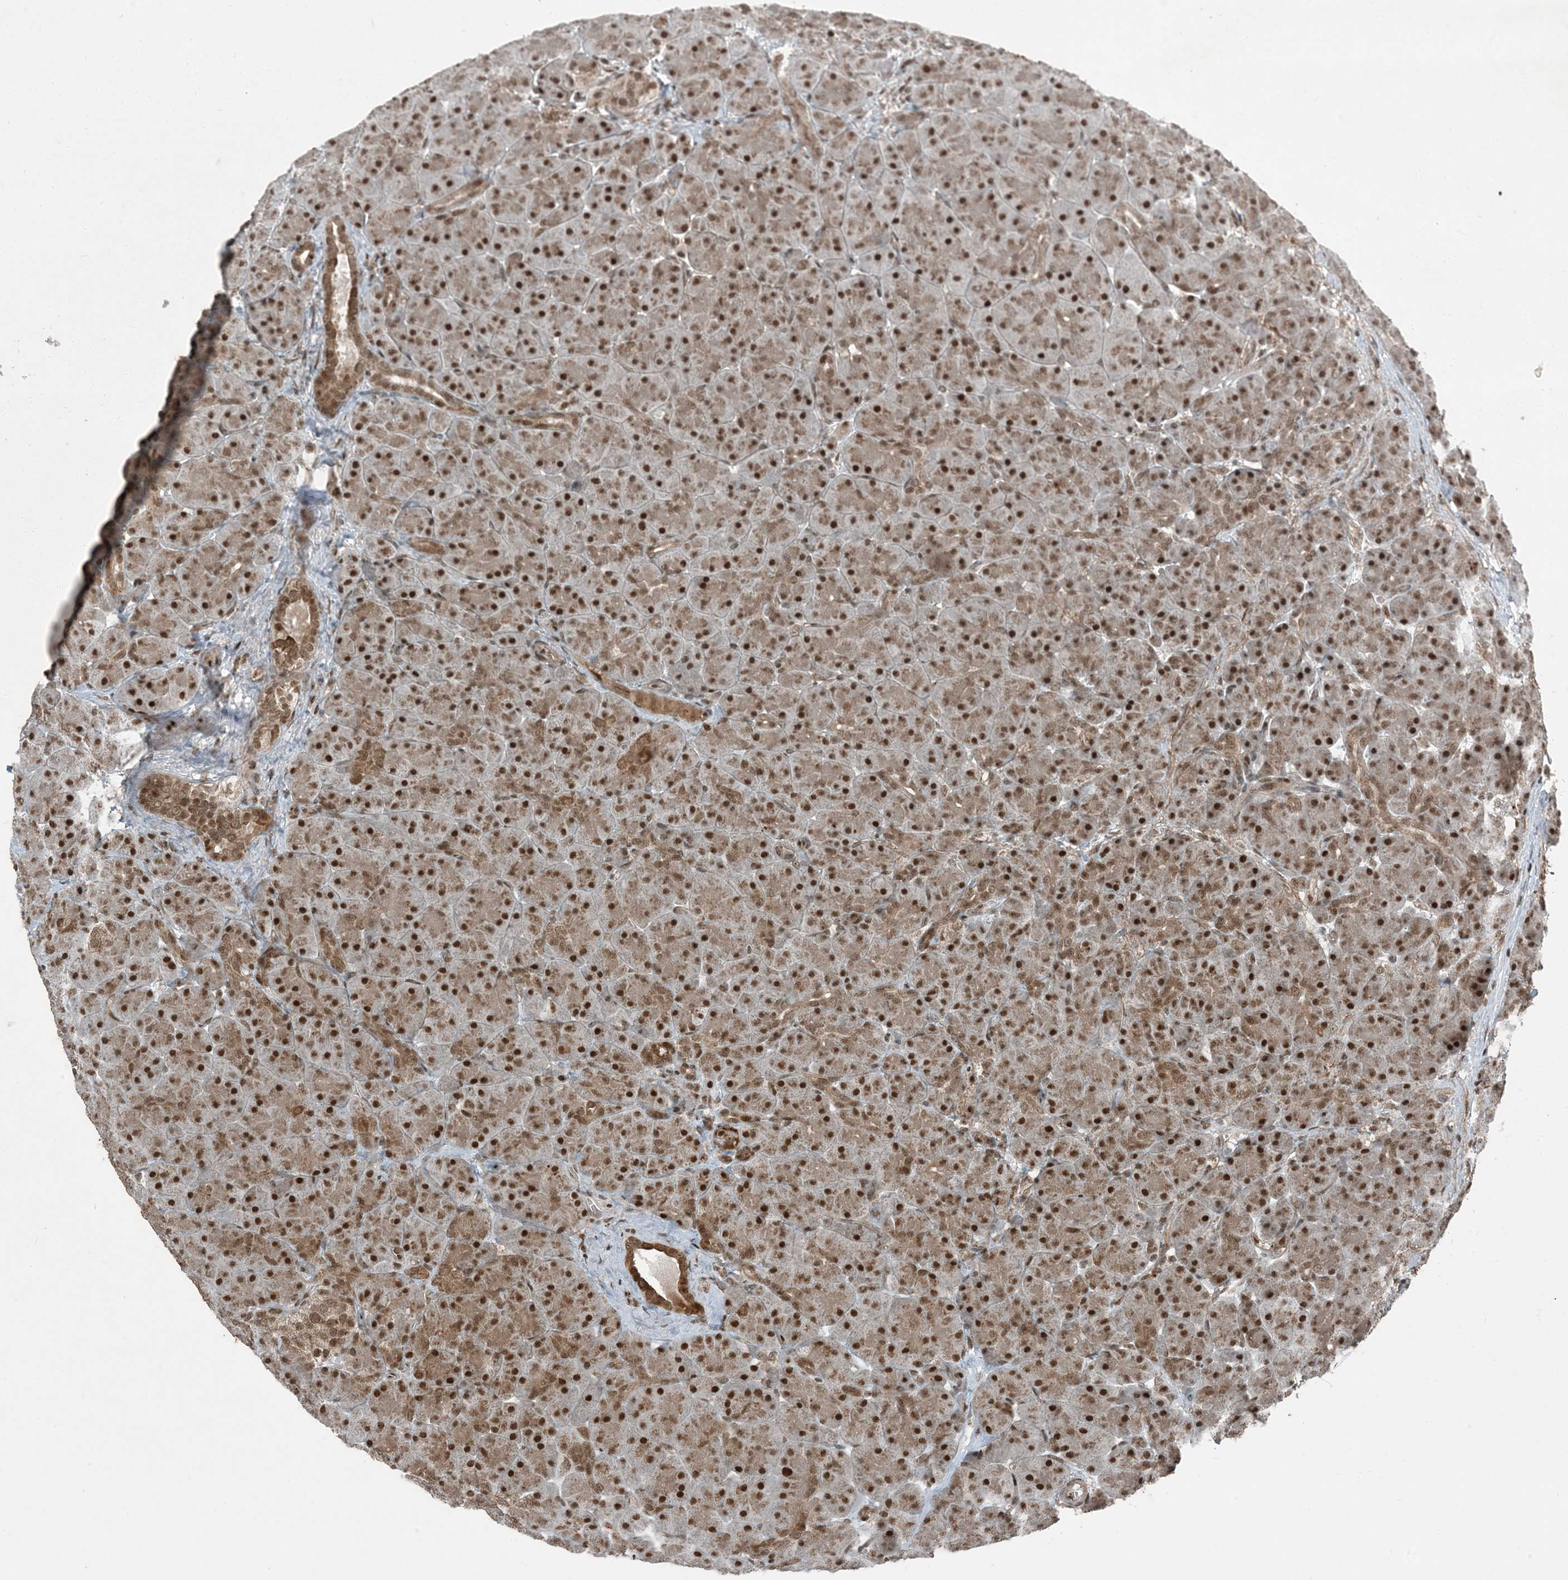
{"staining": {"intensity": "strong", "quantity": ">75%", "location": "cytoplasmic/membranous,nuclear"}, "tissue": "pancreas", "cell_type": "Exocrine glandular cells", "image_type": "normal", "snomed": [{"axis": "morphology", "description": "Normal tissue, NOS"}, {"axis": "topography", "description": "Pancreas"}], "caption": "Immunohistochemistry of benign pancreas reveals high levels of strong cytoplasmic/membranous,nuclear expression in approximately >75% of exocrine glandular cells. Nuclei are stained in blue.", "gene": "TRAPPC12", "patient": {"sex": "male", "age": 66}}